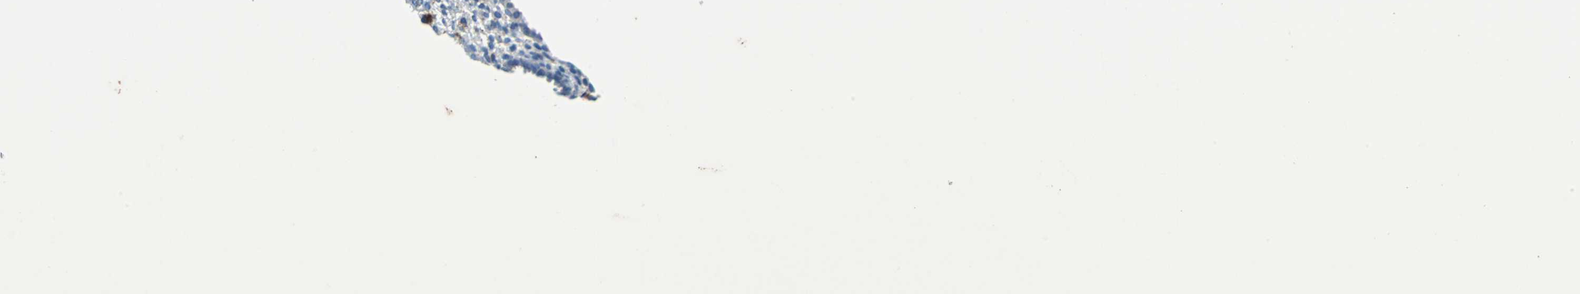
{"staining": {"intensity": "negative", "quantity": "none", "location": "none"}, "tissue": "endometrium", "cell_type": "Cells in endometrial stroma", "image_type": "normal", "snomed": [{"axis": "morphology", "description": "Normal tissue, NOS"}, {"axis": "topography", "description": "Endometrium"}], "caption": "There is no significant expression in cells in endometrial stroma of endometrium. (Stains: DAB IHC with hematoxylin counter stain, Microscopy: brightfield microscopy at high magnification).", "gene": "TEX264", "patient": {"sex": "female", "age": 72}}